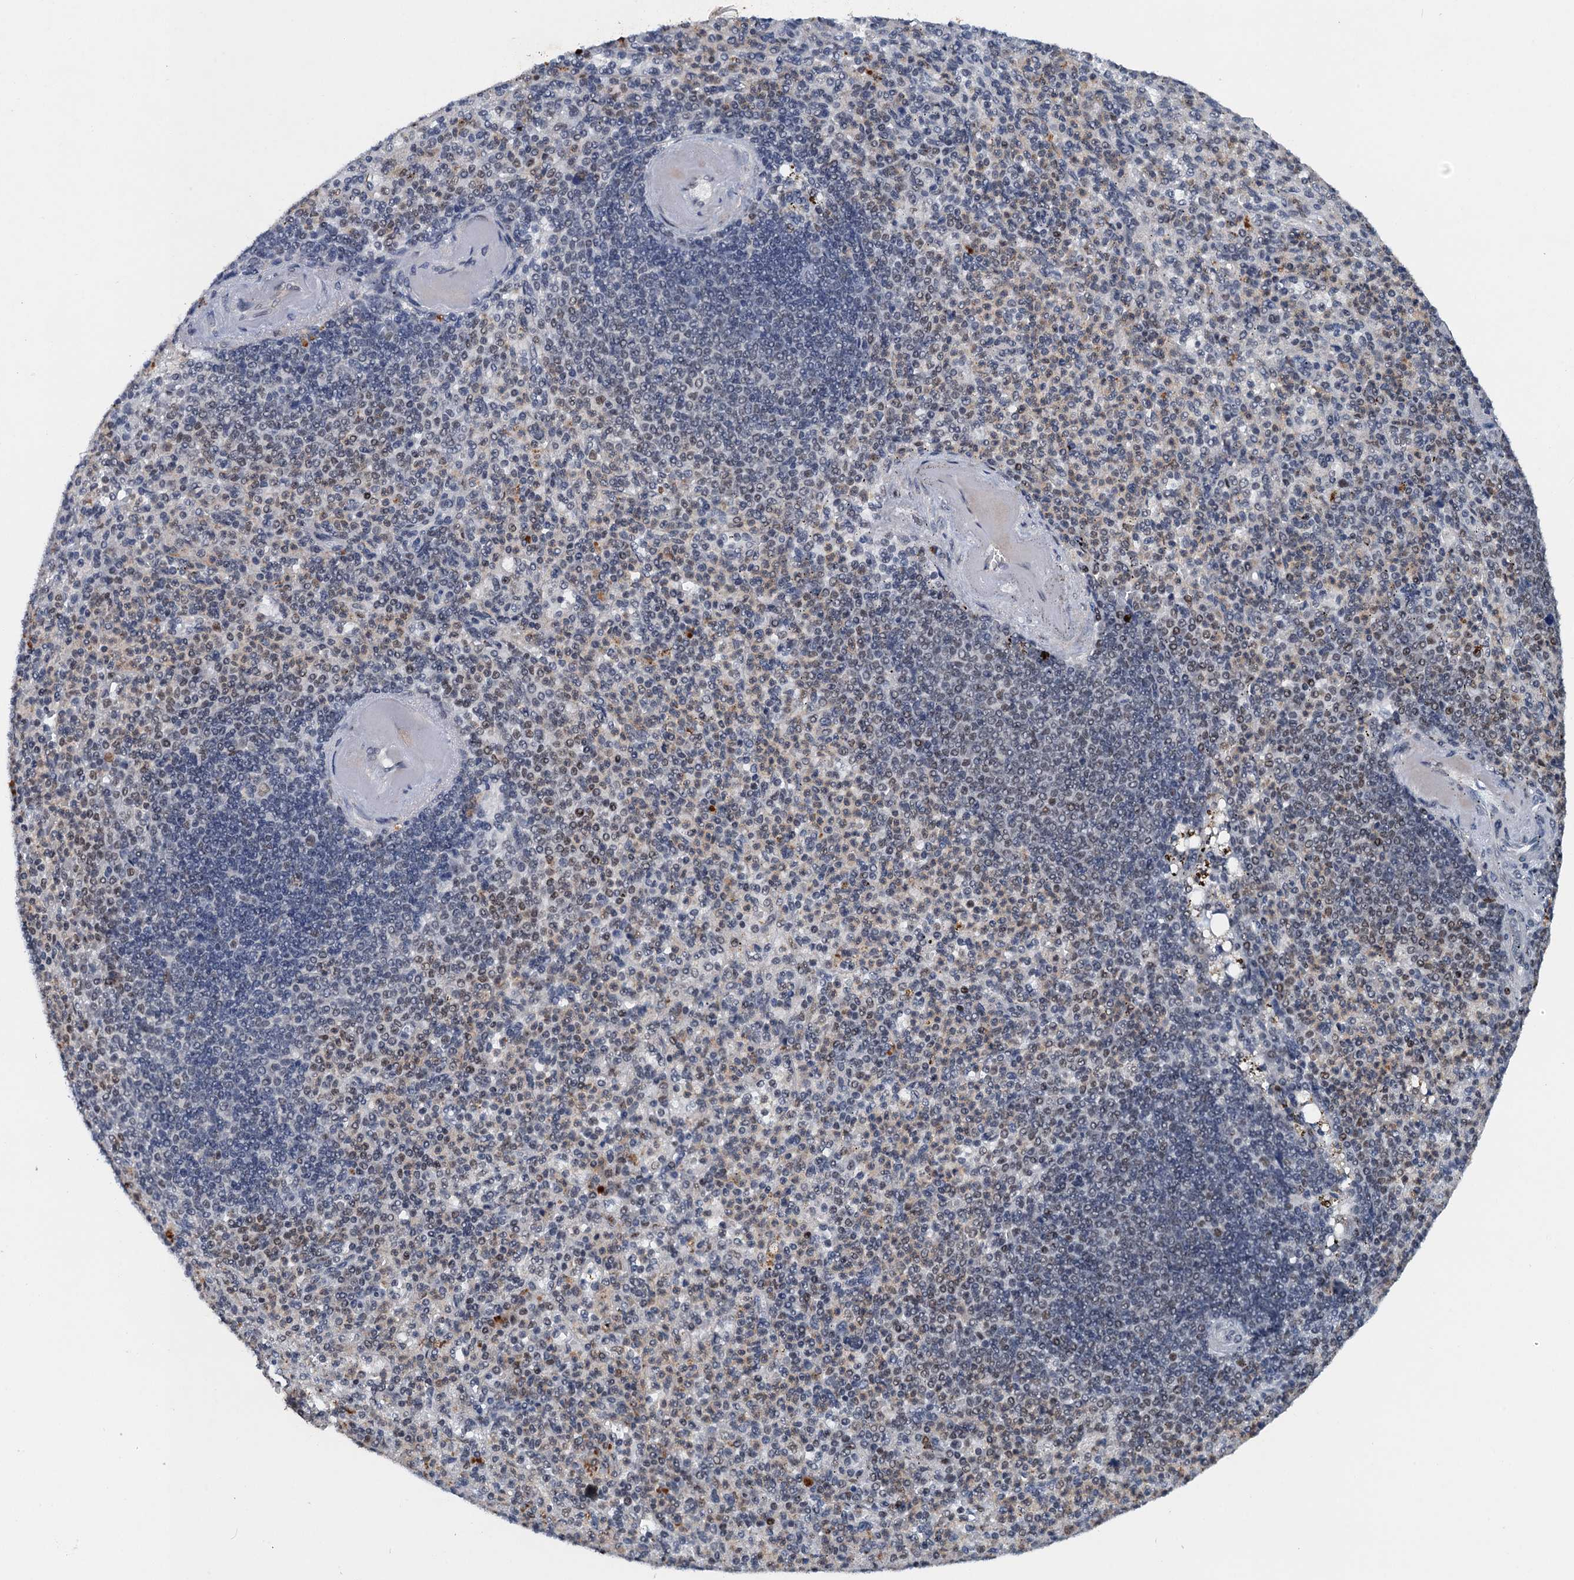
{"staining": {"intensity": "negative", "quantity": "none", "location": "none"}, "tissue": "spleen", "cell_type": "Cells in red pulp", "image_type": "normal", "snomed": [{"axis": "morphology", "description": "Normal tissue, NOS"}, {"axis": "topography", "description": "Spleen"}], "caption": "Immunohistochemistry of normal spleen exhibits no staining in cells in red pulp.", "gene": "CSTF3", "patient": {"sex": "female", "age": 74}}